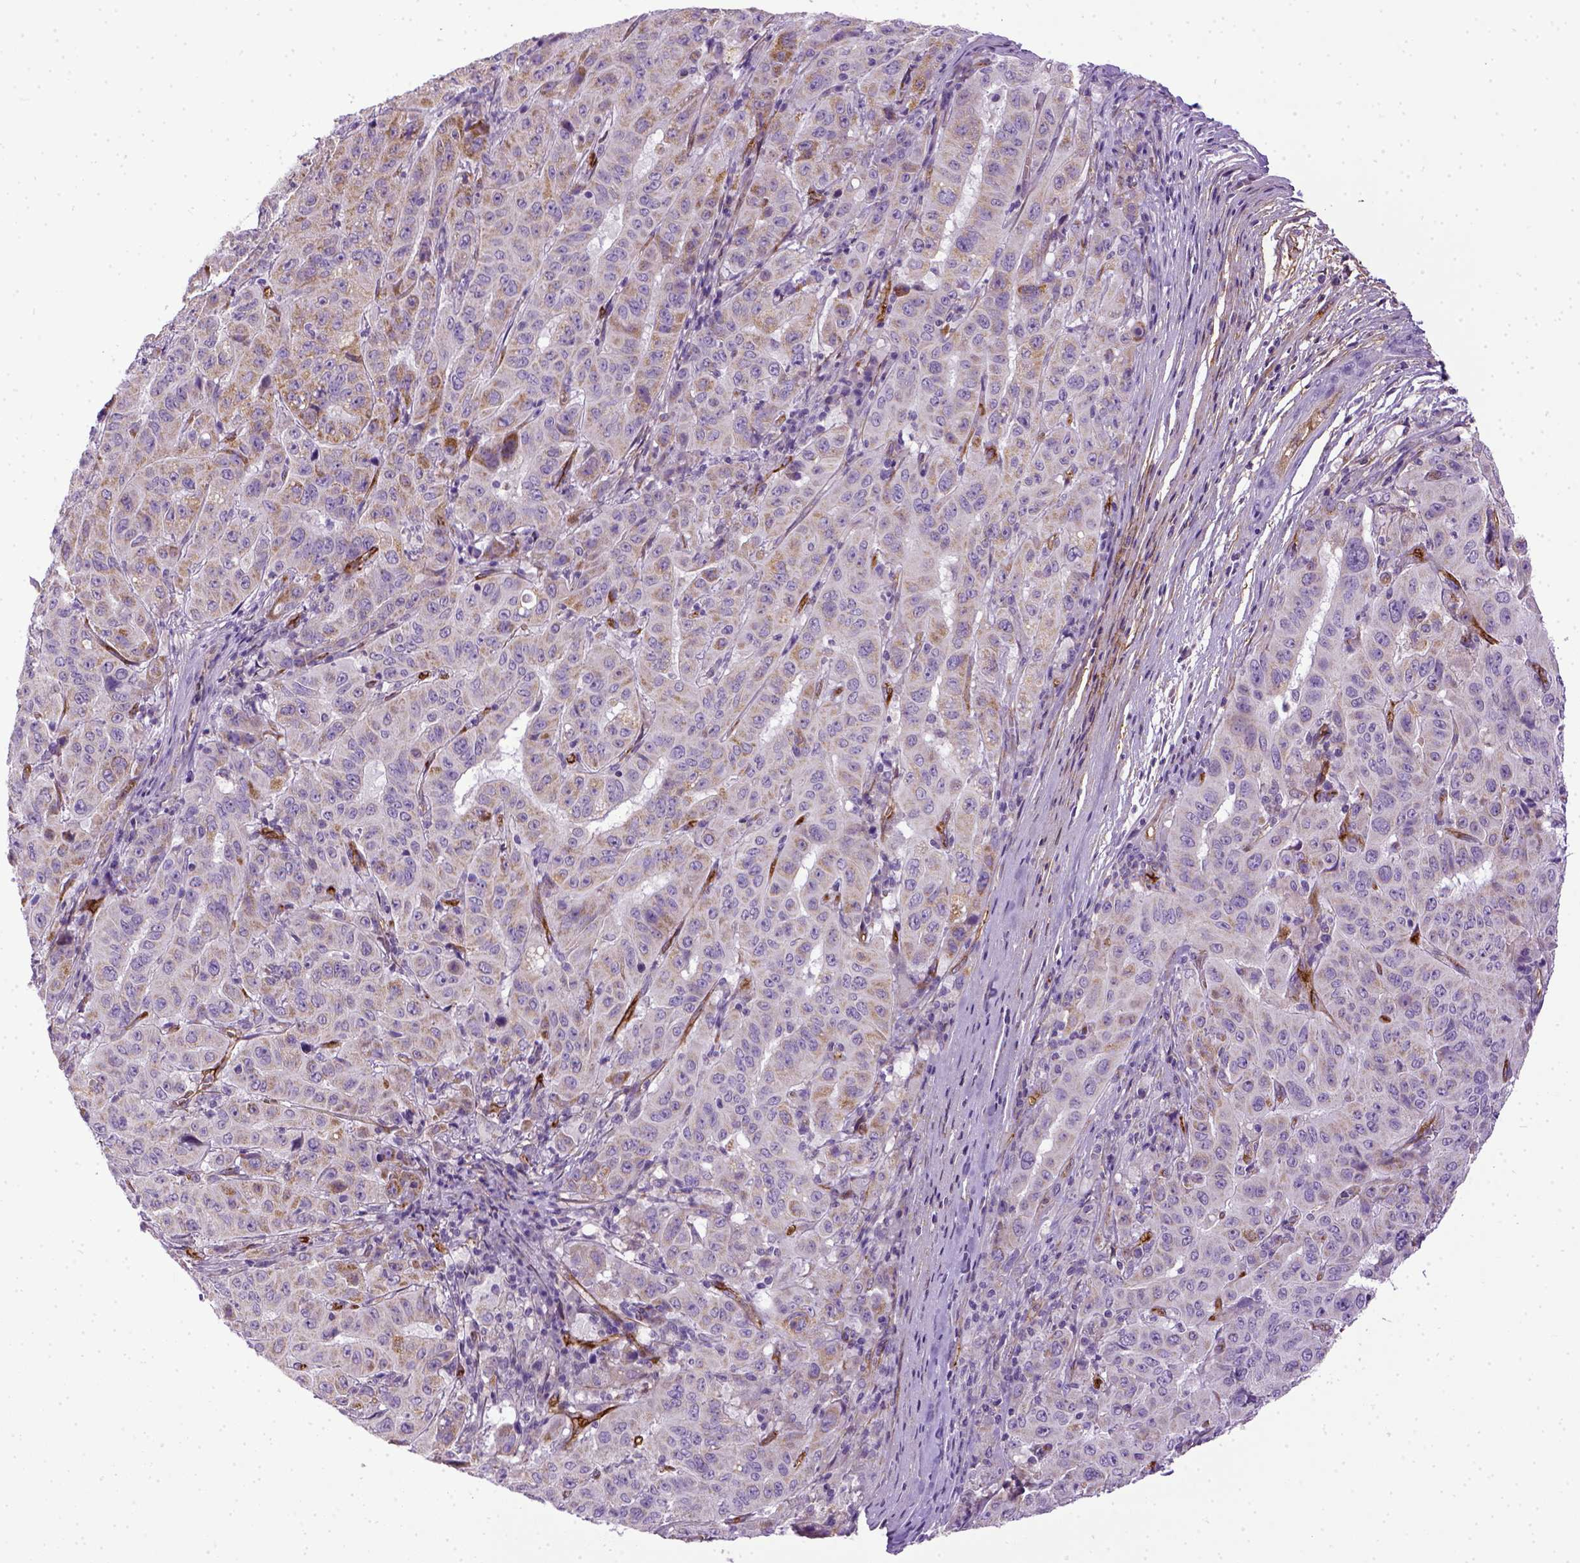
{"staining": {"intensity": "weak", "quantity": "25%-75%", "location": "cytoplasmic/membranous"}, "tissue": "pancreatic cancer", "cell_type": "Tumor cells", "image_type": "cancer", "snomed": [{"axis": "morphology", "description": "Adenocarcinoma, NOS"}, {"axis": "topography", "description": "Pancreas"}], "caption": "Protein staining displays weak cytoplasmic/membranous expression in about 25%-75% of tumor cells in pancreatic cancer. (brown staining indicates protein expression, while blue staining denotes nuclei).", "gene": "ENG", "patient": {"sex": "male", "age": 63}}